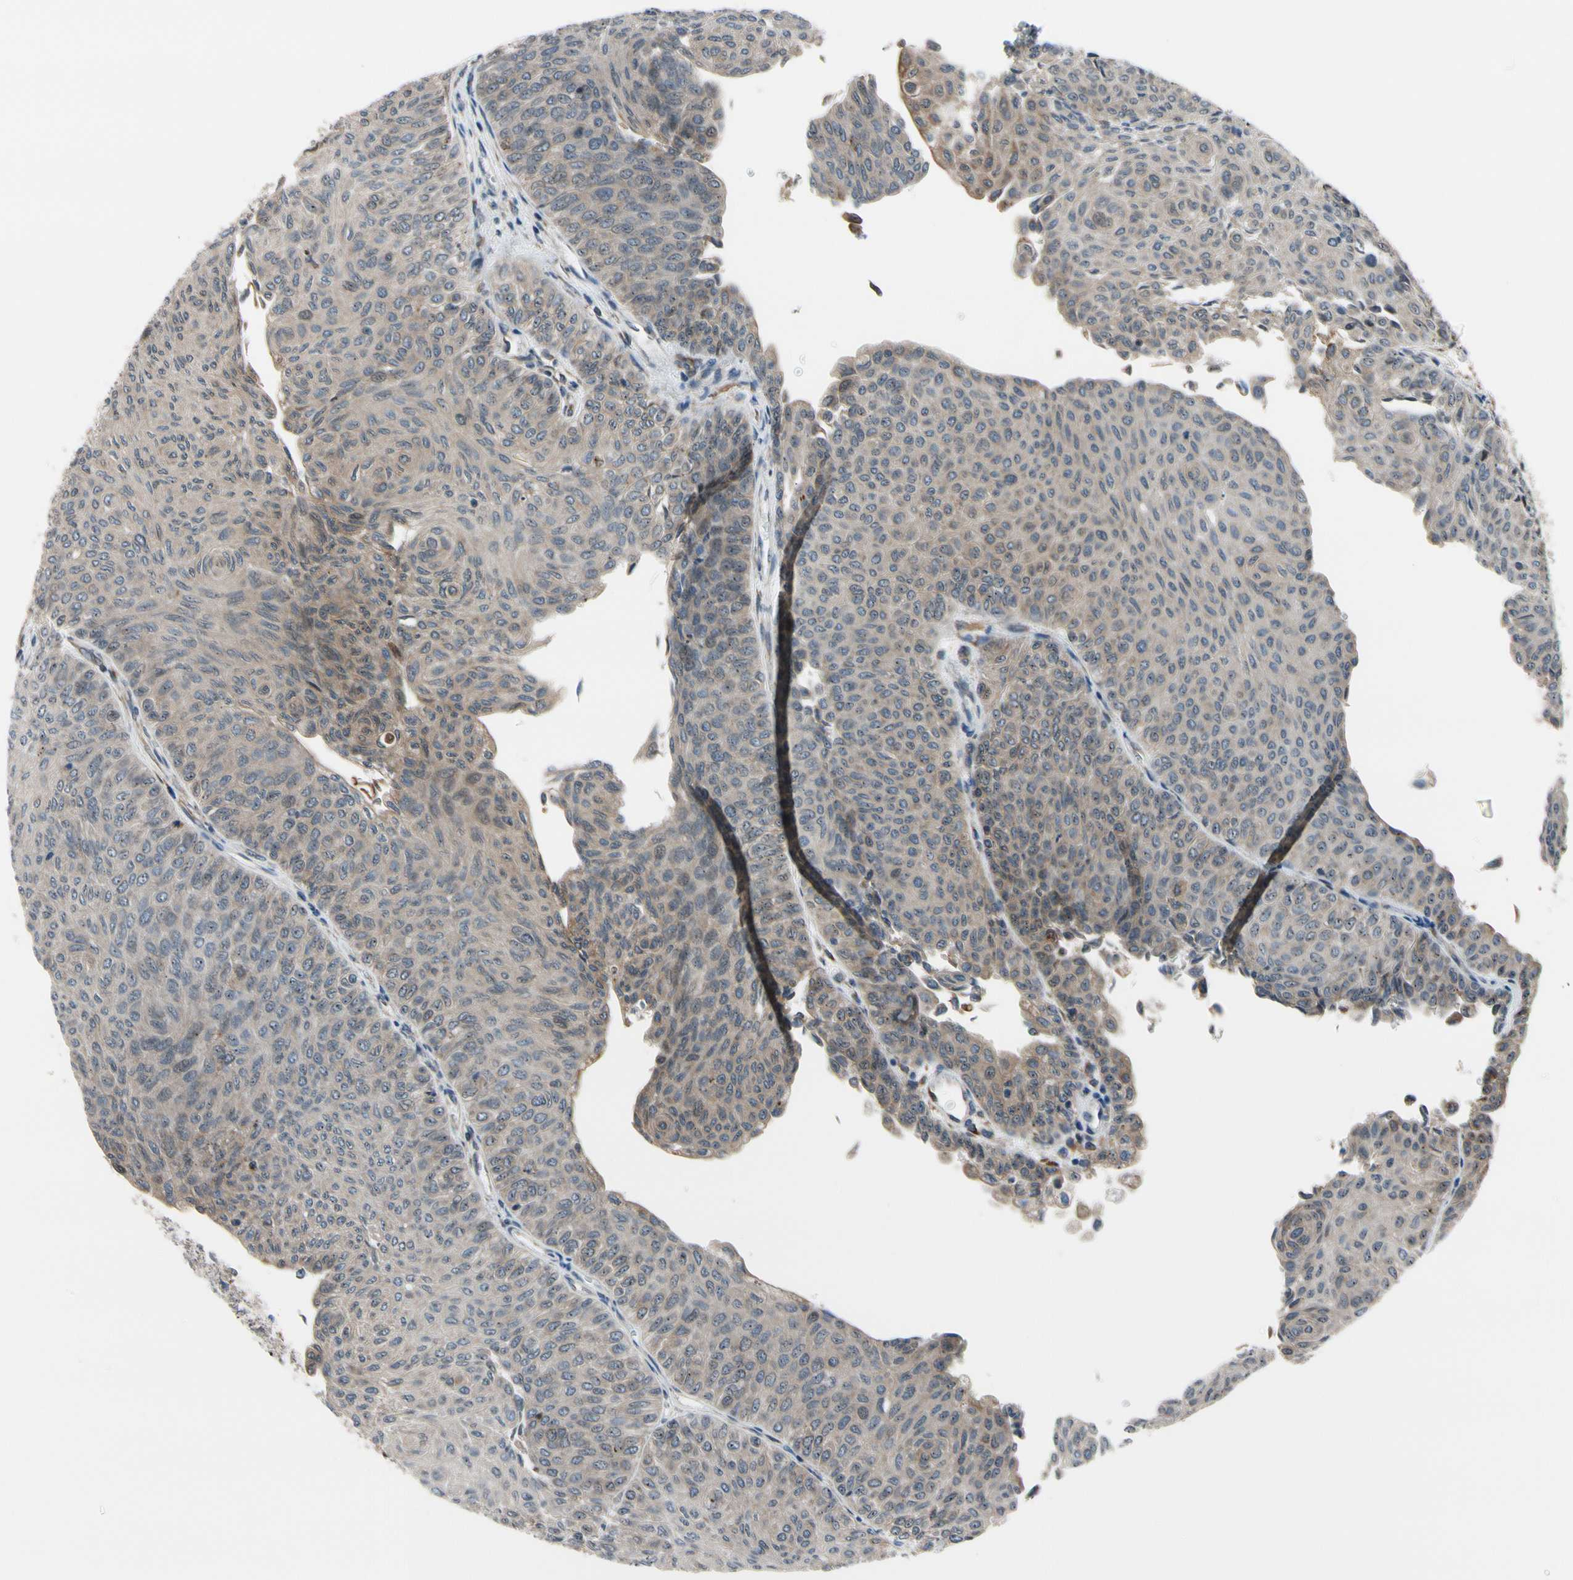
{"staining": {"intensity": "moderate", "quantity": ">75%", "location": "cytoplasmic/membranous"}, "tissue": "urothelial cancer", "cell_type": "Tumor cells", "image_type": "cancer", "snomed": [{"axis": "morphology", "description": "Urothelial carcinoma, Low grade"}, {"axis": "topography", "description": "Urinary bladder"}], "caption": "Immunohistochemistry photomicrograph of urothelial cancer stained for a protein (brown), which displays medium levels of moderate cytoplasmic/membranous positivity in approximately >75% of tumor cells.", "gene": "TMED7", "patient": {"sex": "male", "age": 78}}